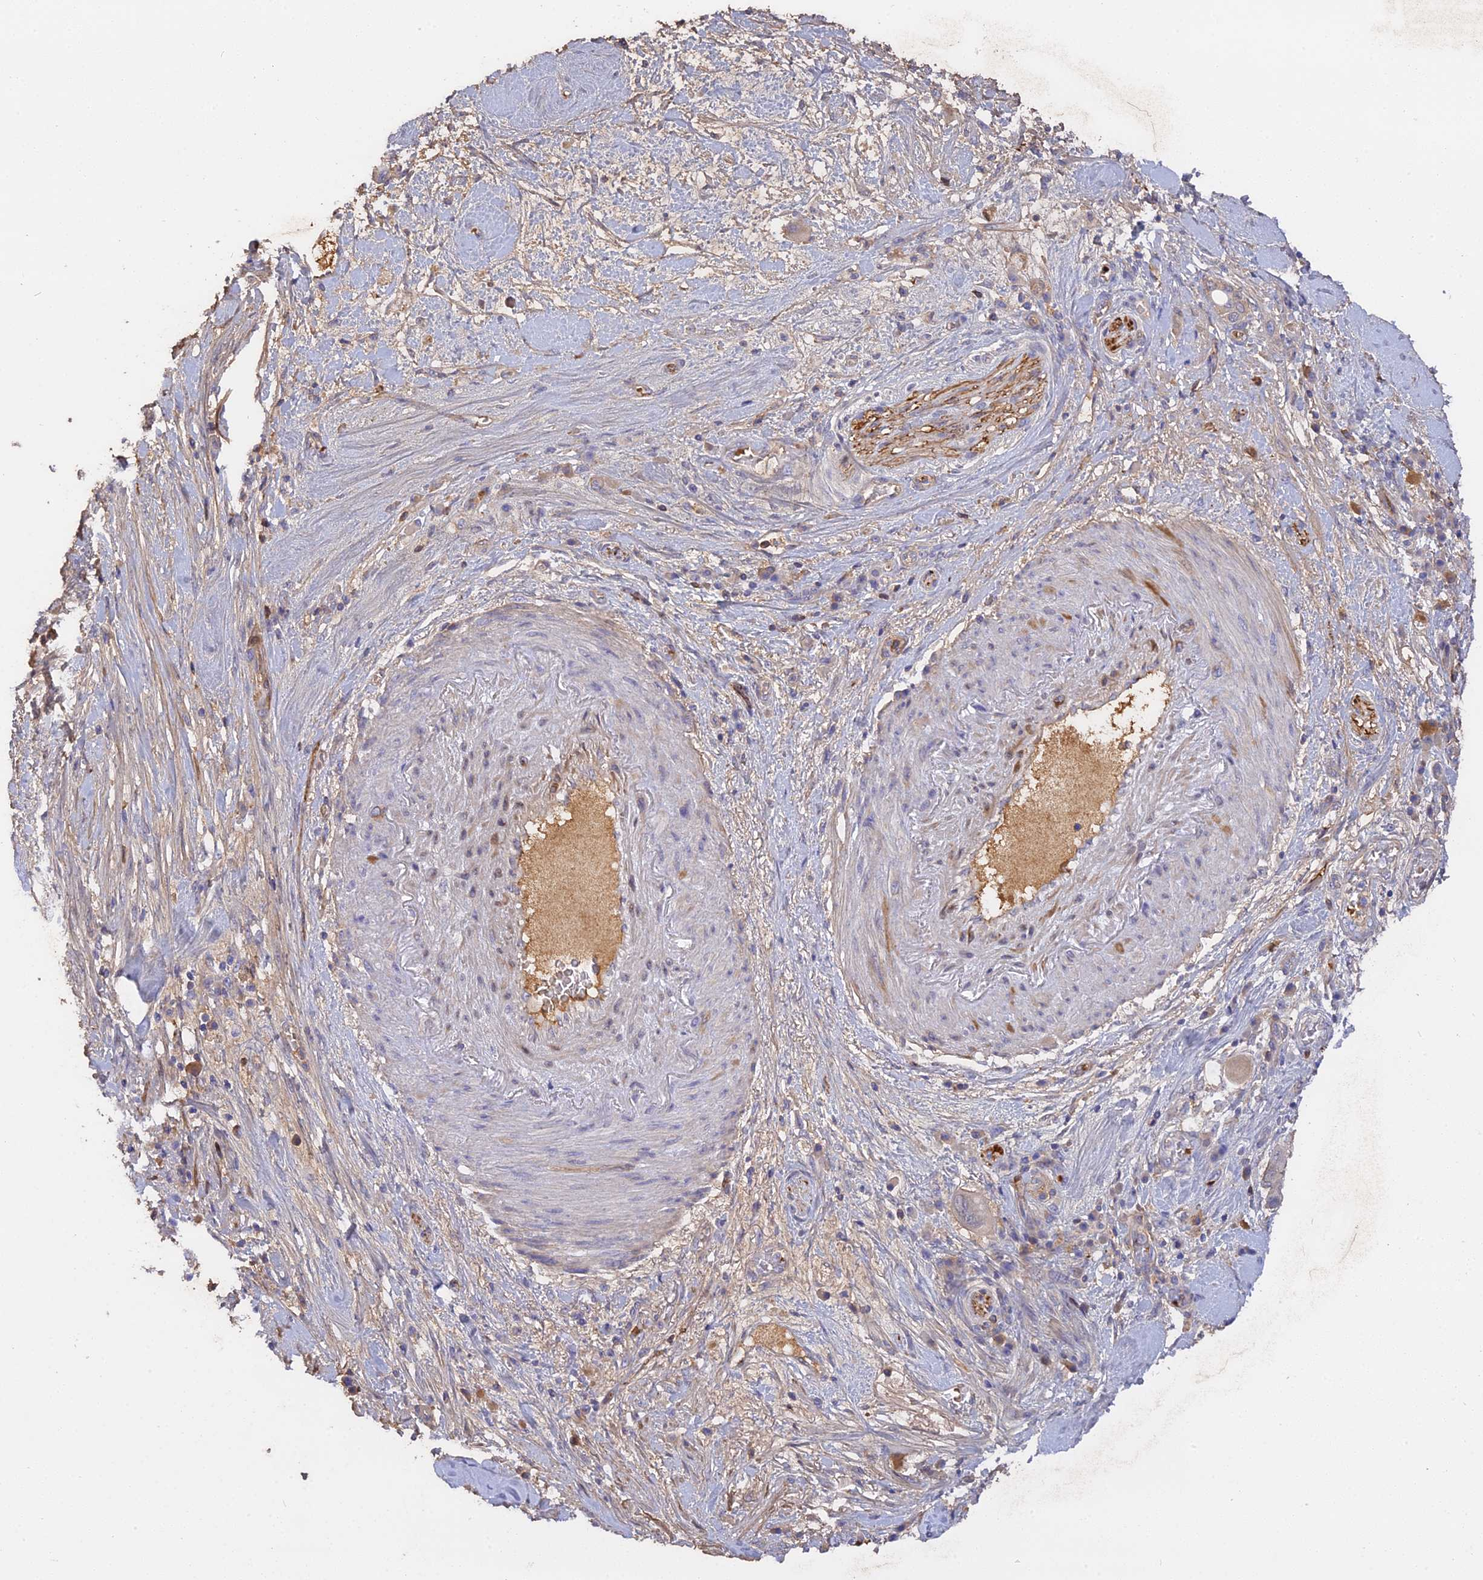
{"staining": {"intensity": "moderate", "quantity": "<25%", "location": "cytoplasmic/membranous"}, "tissue": "pancreatic cancer", "cell_type": "Tumor cells", "image_type": "cancer", "snomed": [{"axis": "morphology", "description": "Adenocarcinoma, NOS"}, {"axis": "topography", "description": "Pancreas"}], "caption": "Protein analysis of pancreatic cancer (adenocarcinoma) tissue displays moderate cytoplasmic/membranous expression in about <25% of tumor cells.", "gene": "PZP", "patient": {"sex": "male", "age": 68}}